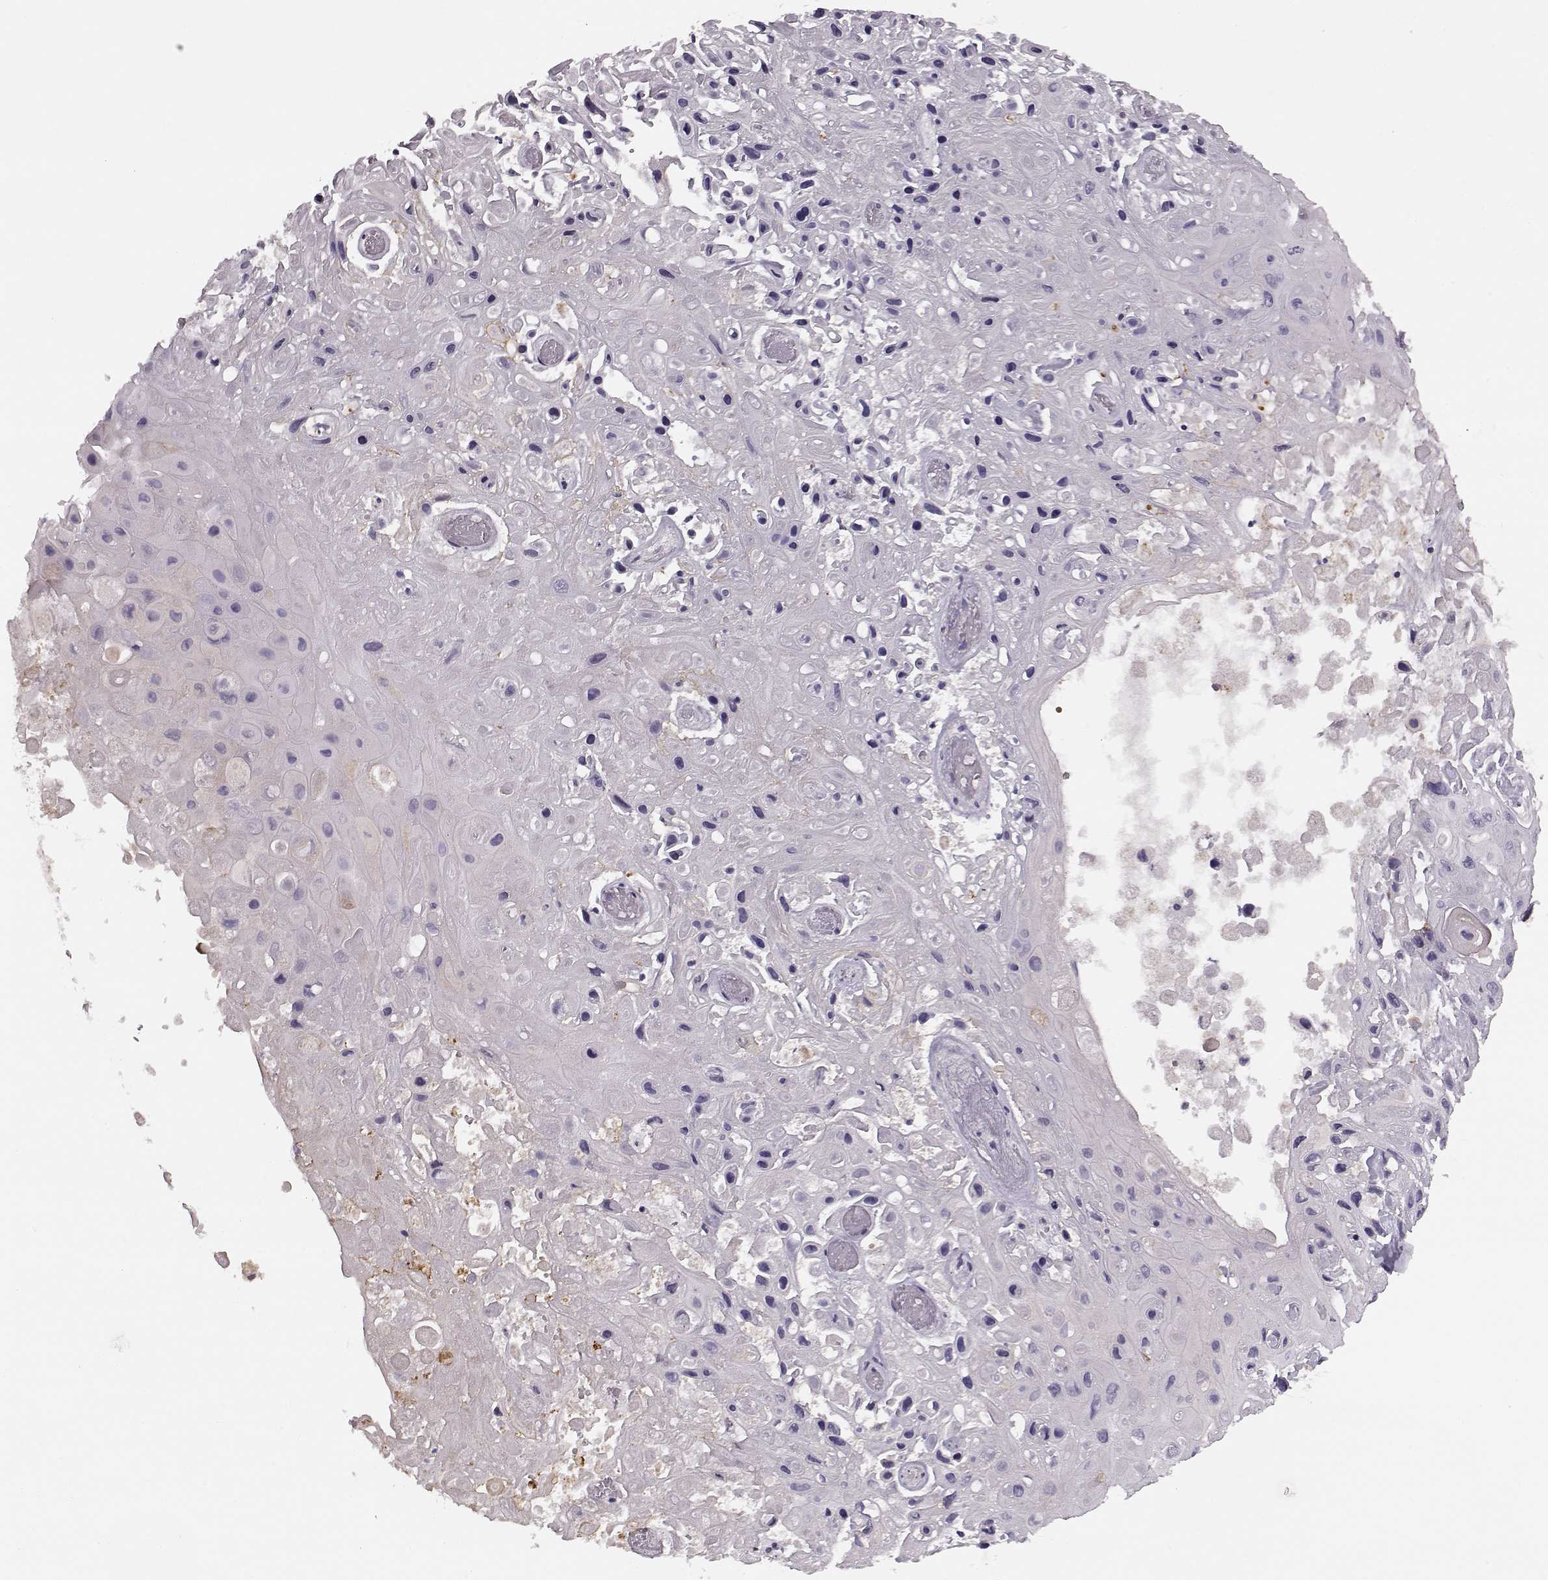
{"staining": {"intensity": "negative", "quantity": "none", "location": "none"}, "tissue": "skin cancer", "cell_type": "Tumor cells", "image_type": "cancer", "snomed": [{"axis": "morphology", "description": "Squamous cell carcinoma, NOS"}, {"axis": "topography", "description": "Skin"}], "caption": "Image shows no protein staining in tumor cells of skin squamous cell carcinoma tissue.", "gene": "MTR", "patient": {"sex": "male", "age": 82}}